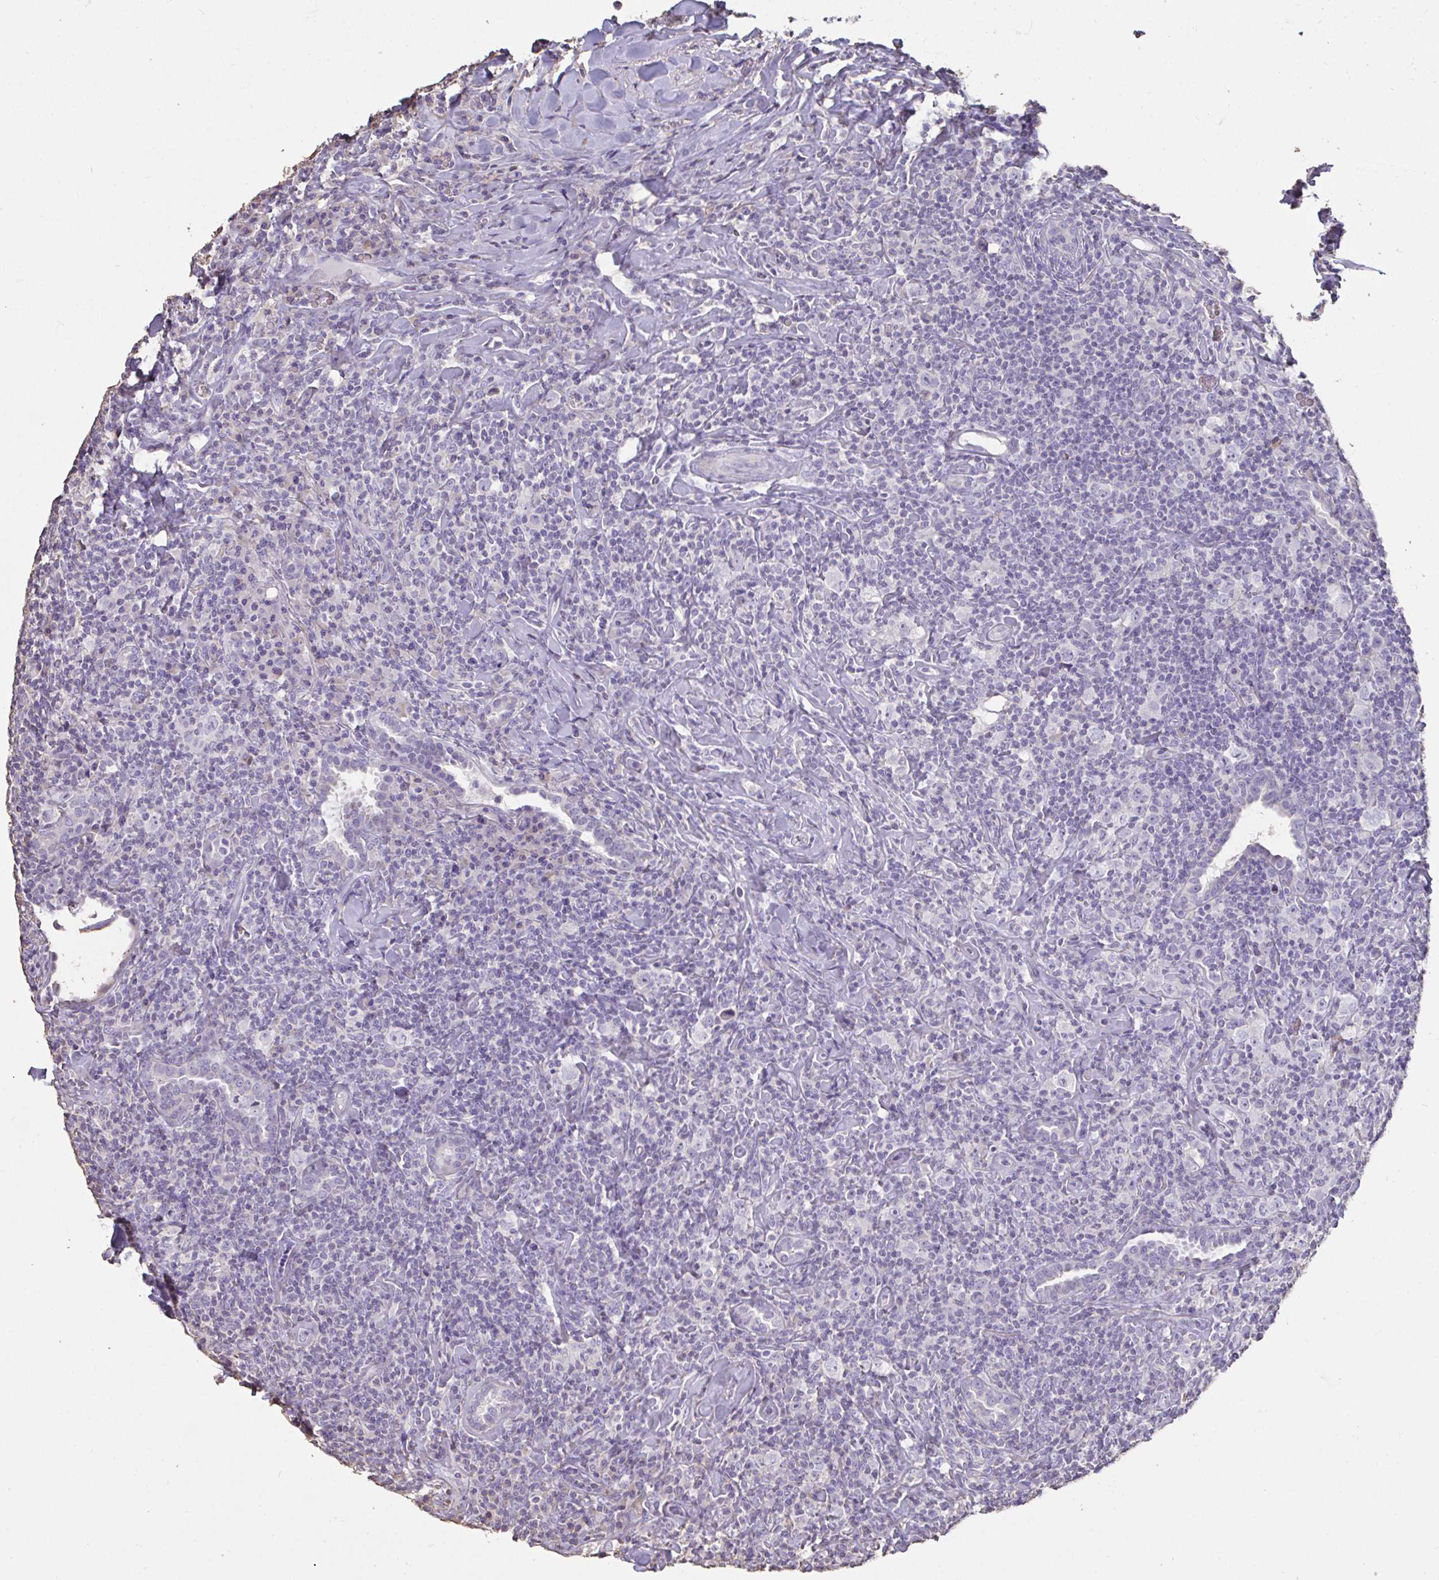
{"staining": {"intensity": "negative", "quantity": "none", "location": "none"}, "tissue": "lymphoma", "cell_type": "Tumor cells", "image_type": "cancer", "snomed": [{"axis": "morphology", "description": "Hodgkin's disease, NOS"}, {"axis": "topography", "description": "Lung"}], "caption": "Lymphoma was stained to show a protein in brown. There is no significant staining in tumor cells.", "gene": "IL23R", "patient": {"sex": "male", "age": 17}}